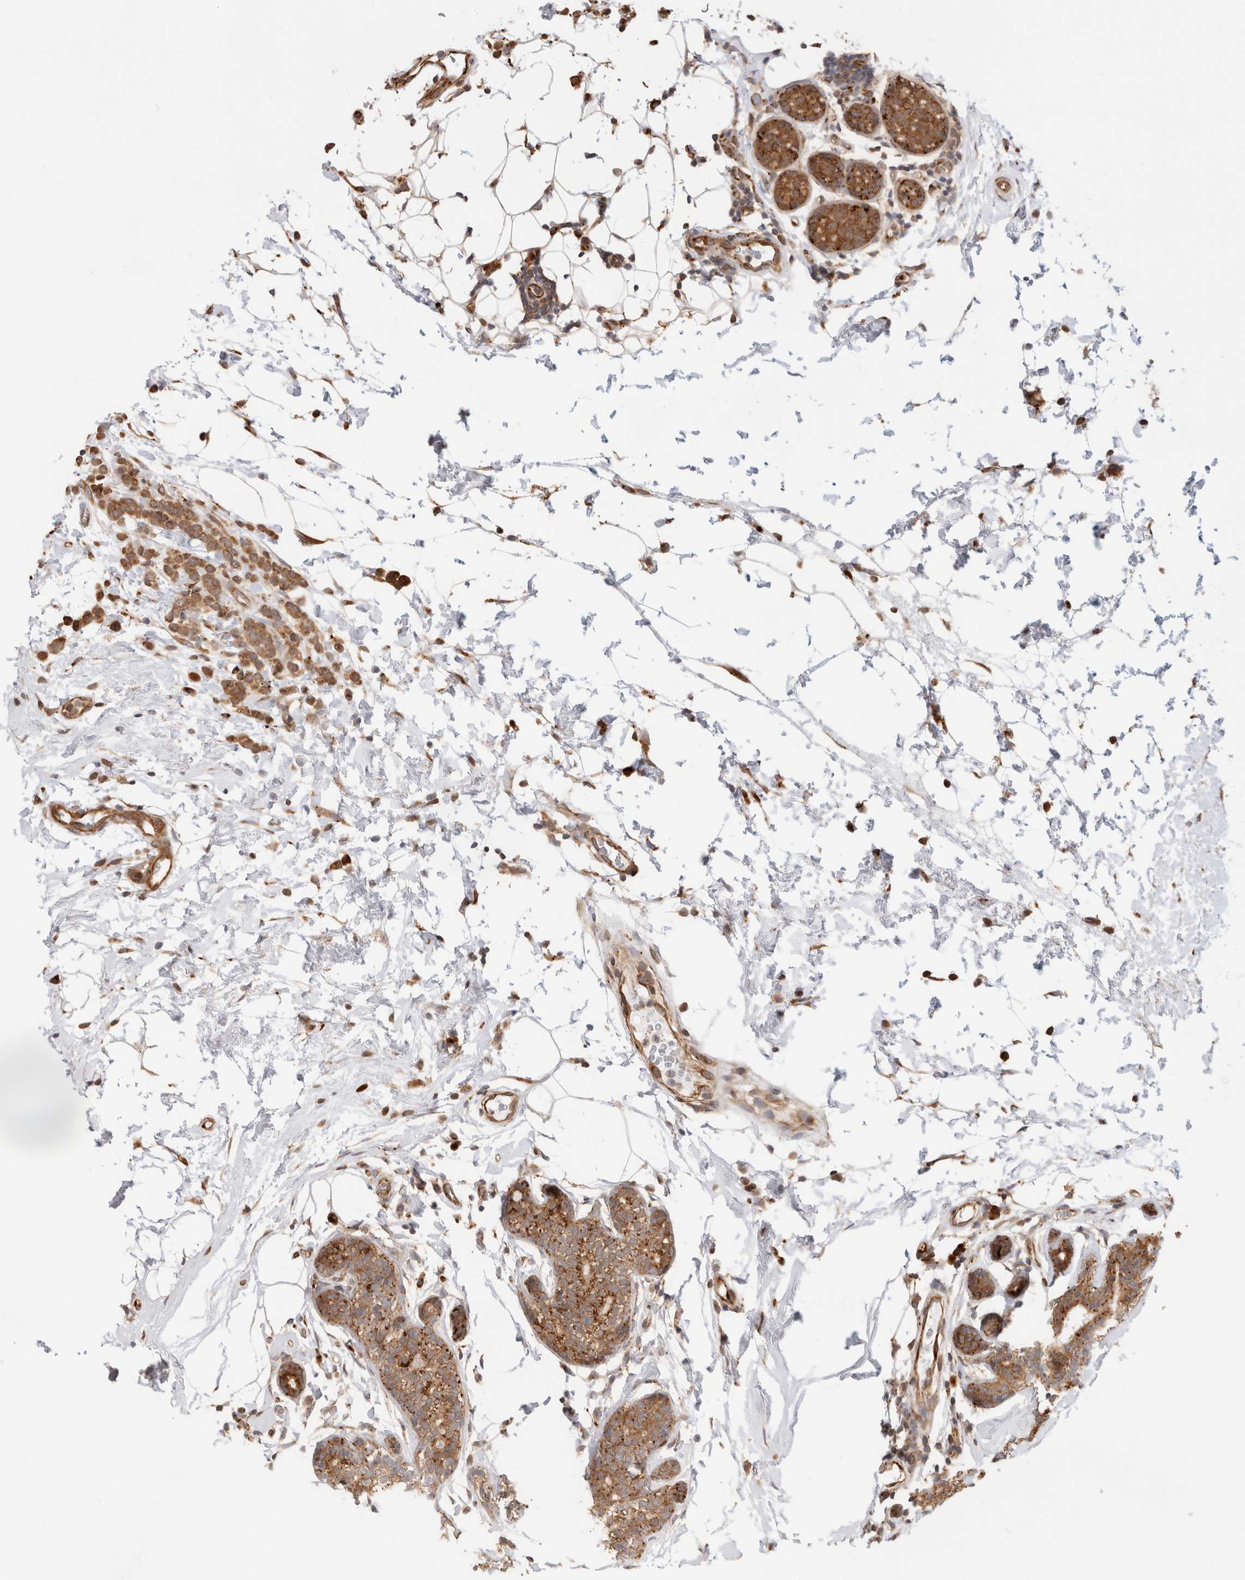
{"staining": {"intensity": "moderate", "quantity": ">75%", "location": "cytoplasmic/membranous"}, "tissue": "breast cancer", "cell_type": "Tumor cells", "image_type": "cancer", "snomed": [{"axis": "morphology", "description": "Lobular carcinoma"}, {"axis": "topography", "description": "Breast"}], "caption": "Immunohistochemistry (IHC) image of breast cancer stained for a protein (brown), which demonstrates medium levels of moderate cytoplasmic/membranous expression in about >75% of tumor cells.", "gene": "ACTL9", "patient": {"sex": "female", "age": 50}}